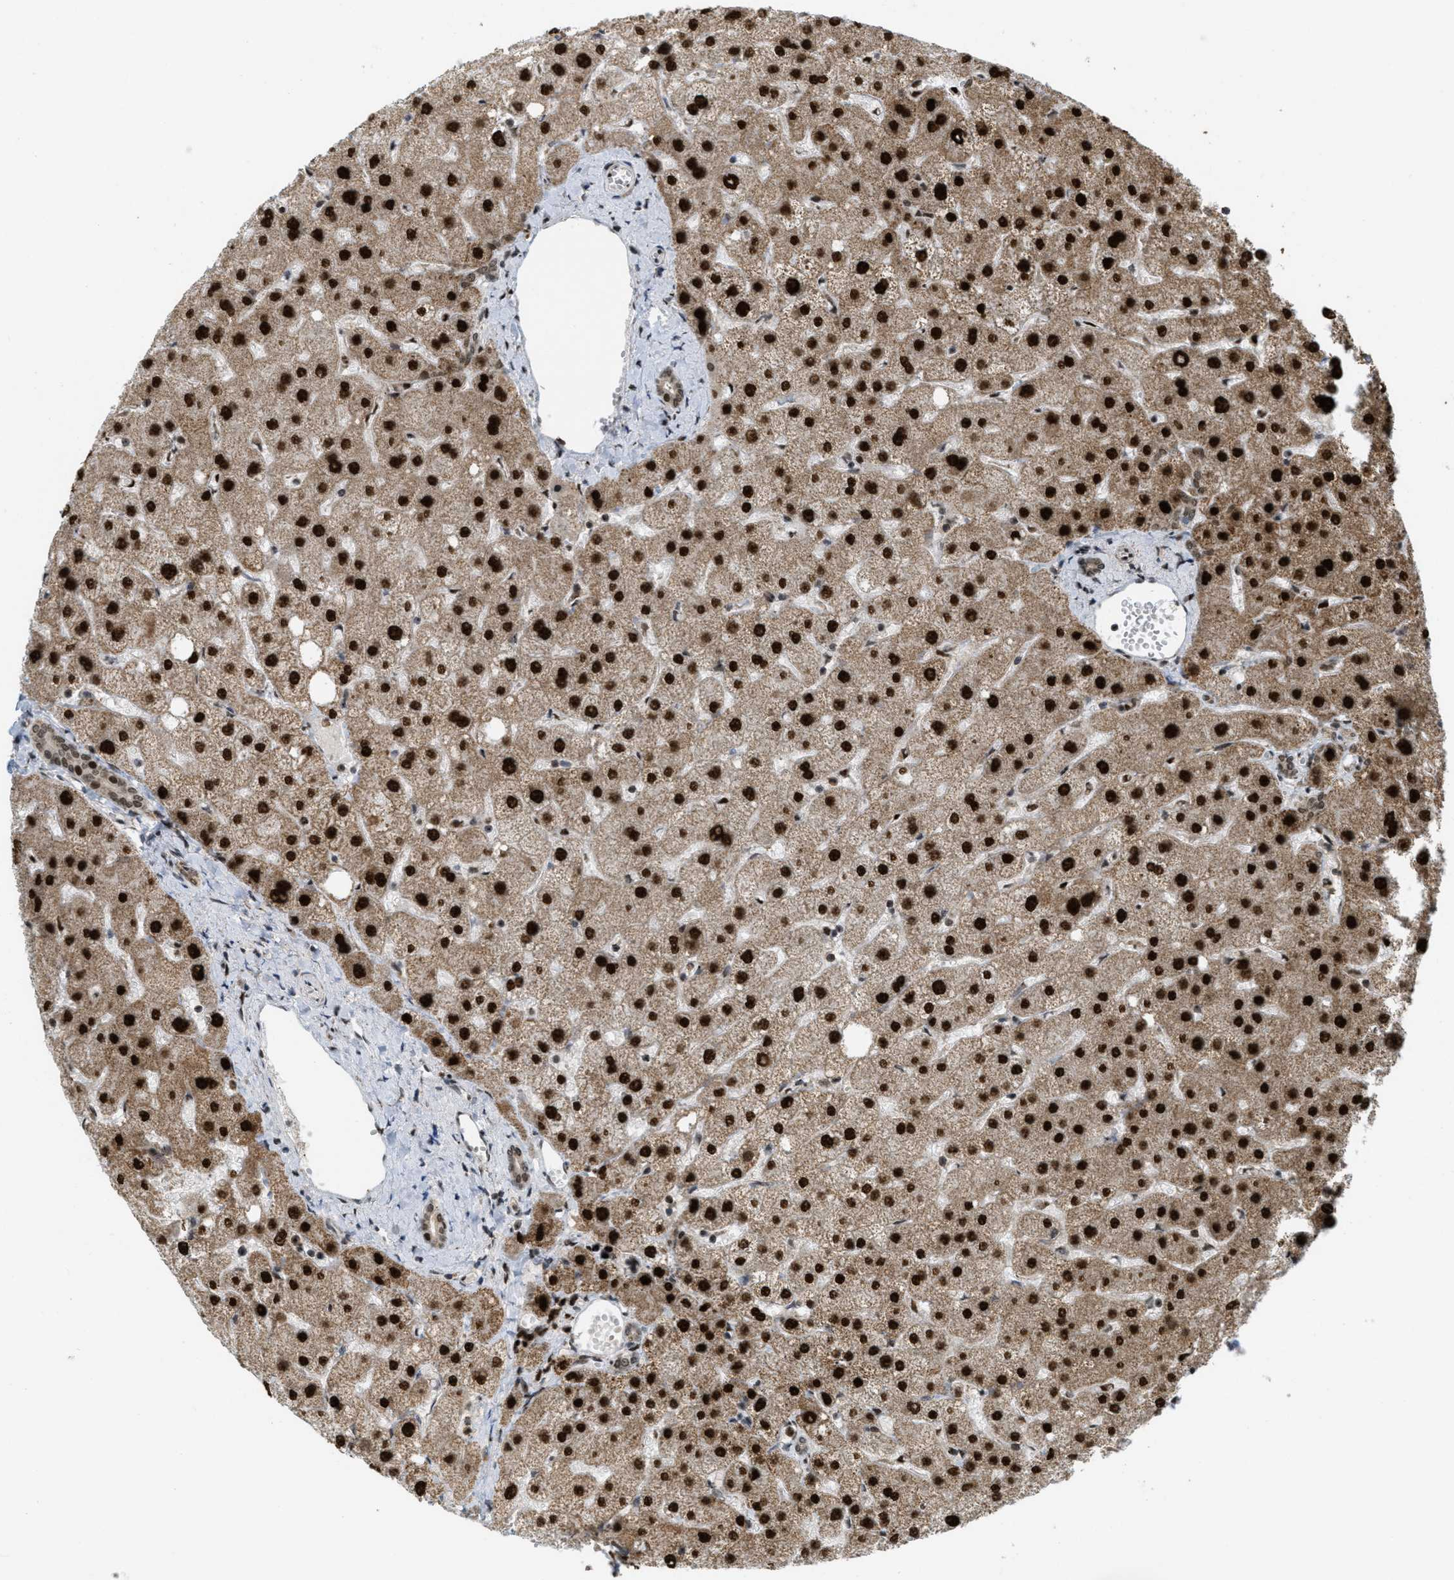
{"staining": {"intensity": "strong", "quantity": "<25%", "location": "cytoplasmic/membranous,nuclear"}, "tissue": "liver", "cell_type": "Cholangiocytes", "image_type": "normal", "snomed": [{"axis": "morphology", "description": "Normal tissue, NOS"}, {"axis": "topography", "description": "Liver"}], "caption": "A brown stain shows strong cytoplasmic/membranous,nuclear staining of a protein in cholangiocytes of unremarkable human liver. (Stains: DAB (3,3'-diaminobenzidine) in brown, nuclei in blue, Microscopy: brightfield microscopy at high magnification).", "gene": "TLK1", "patient": {"sex": "male", "age": 73}}